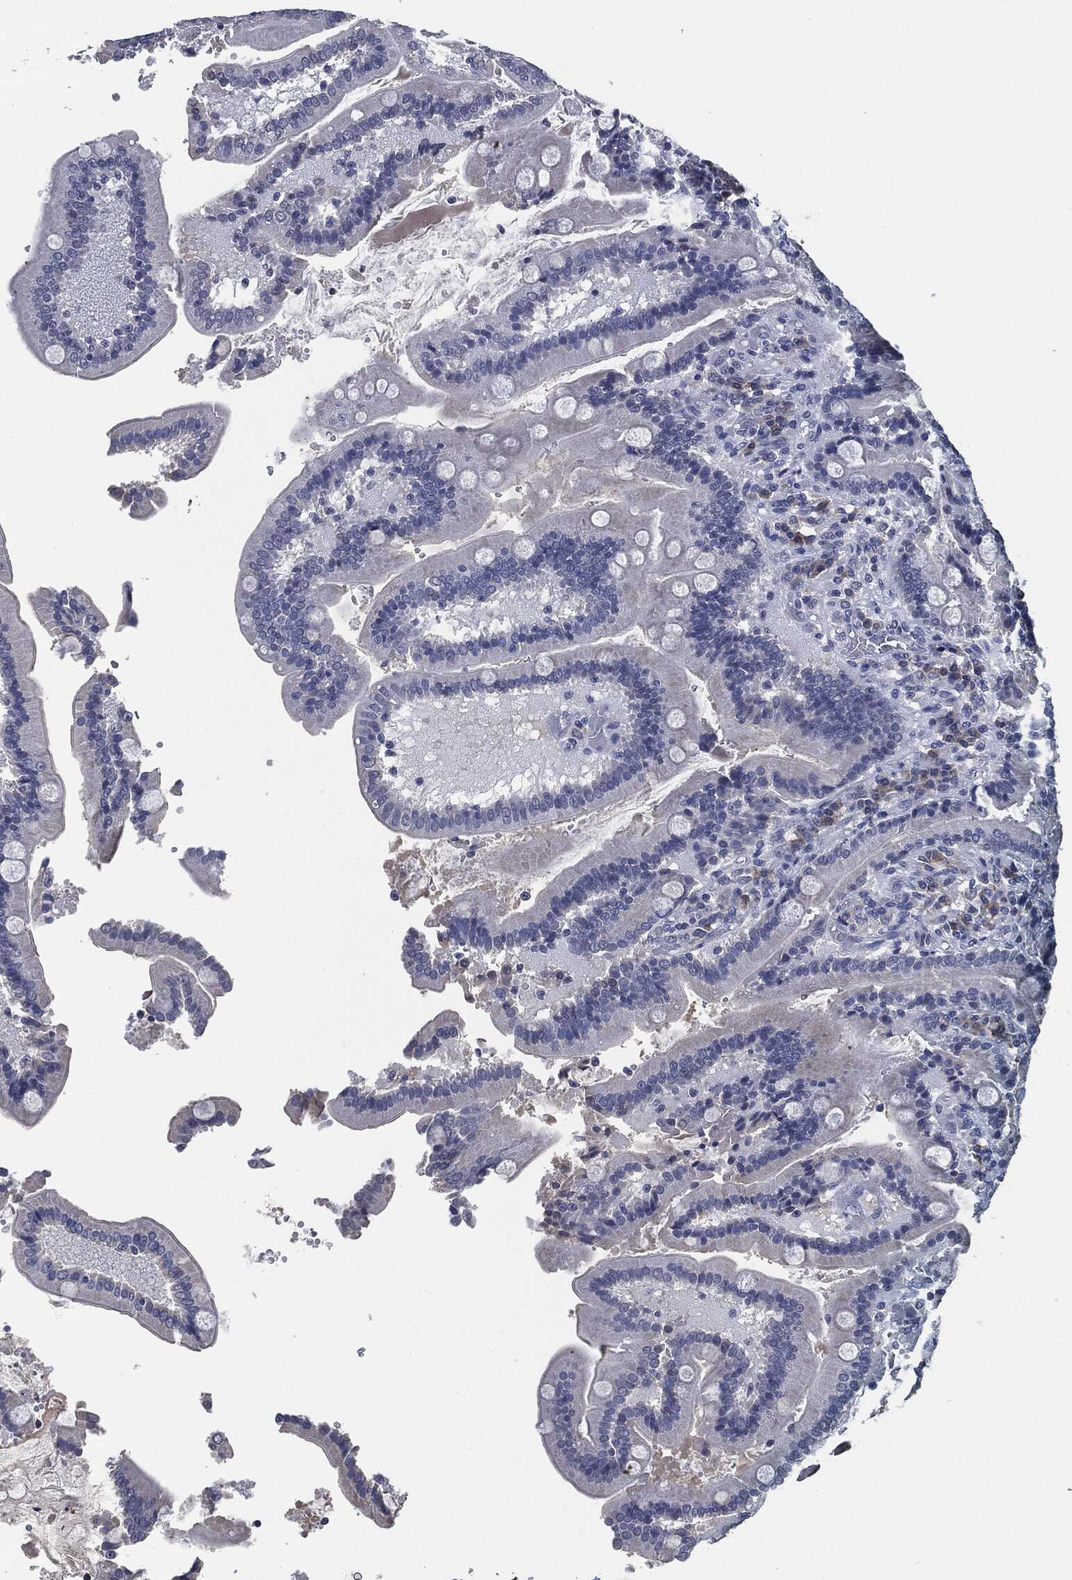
{"staining": {"intensity": "negative", "quantity": "none", "location": "none"}, "tissue": "duodenum", "cell_type": "Glandular cells", "image_type": "normal", "snomed": [{"axis": "morphology", "description": "Normal tissue, NOS"}, {"axis": "topography", "description": "Duodenum"}], "caption": "A micrograph of duodenum stained for a protein reveals no brown staining in glandular cells.", "gene": "IL2RG", "patient": {"sex": "female", "age": 62}}